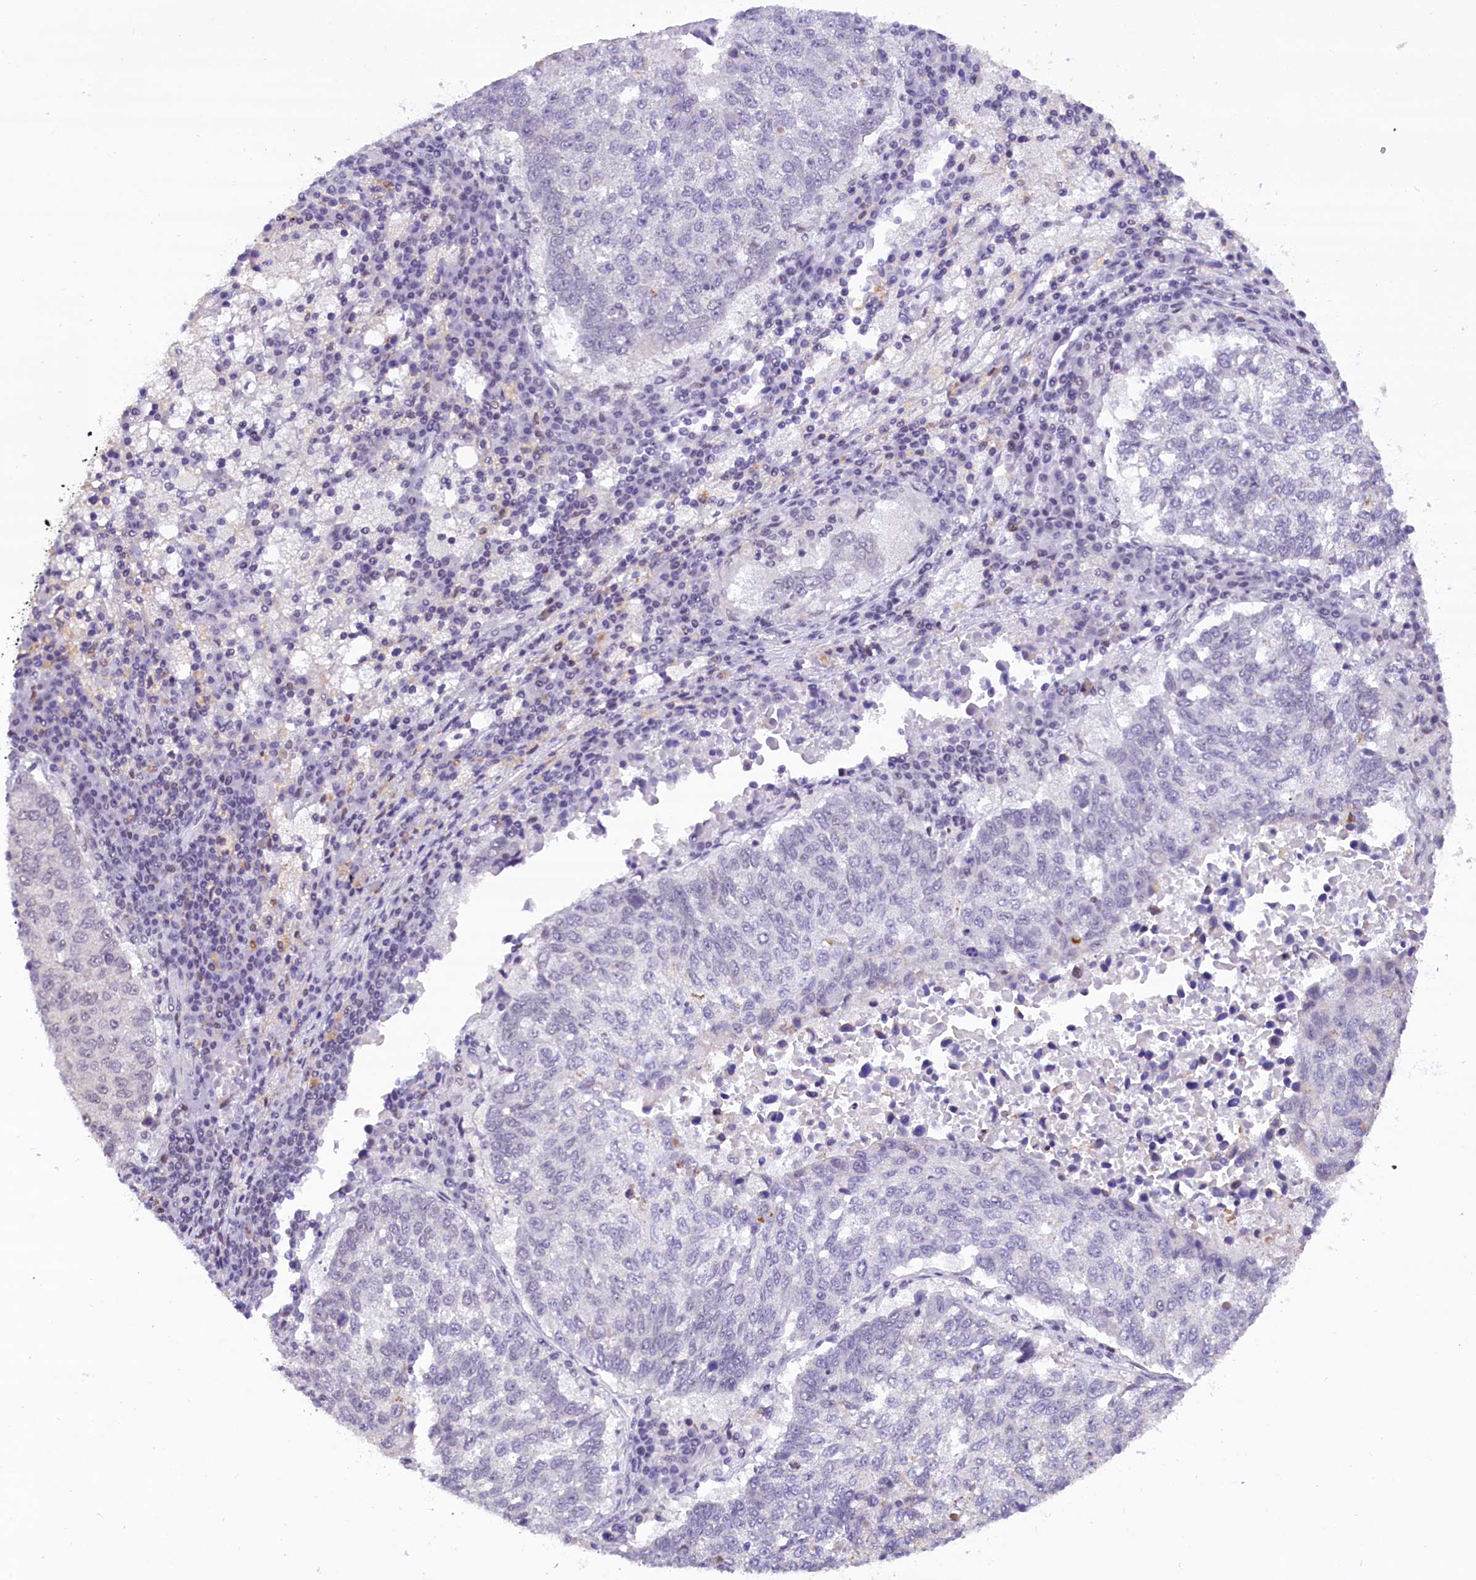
{"staining": {"intensity": "negative", "quantity": "none", "location": "none"}, "tissue": "lung cancer", "cell_type": "Tumor cells", "image_type": "cancer", "snomed": [{"axis": "morphology", "description": "Squamous cell carcinoma, NOS"}, {"axis": "topography", "description": "Lung"}], "caption": "IHC of human squamous cell carcinoma (lung) demonstrates no staining in tumor cells. (IHC, brightfield microscopy, high magnification).", "gene": "CDYL2", "patient": {"sex": "male", "age": 73}}